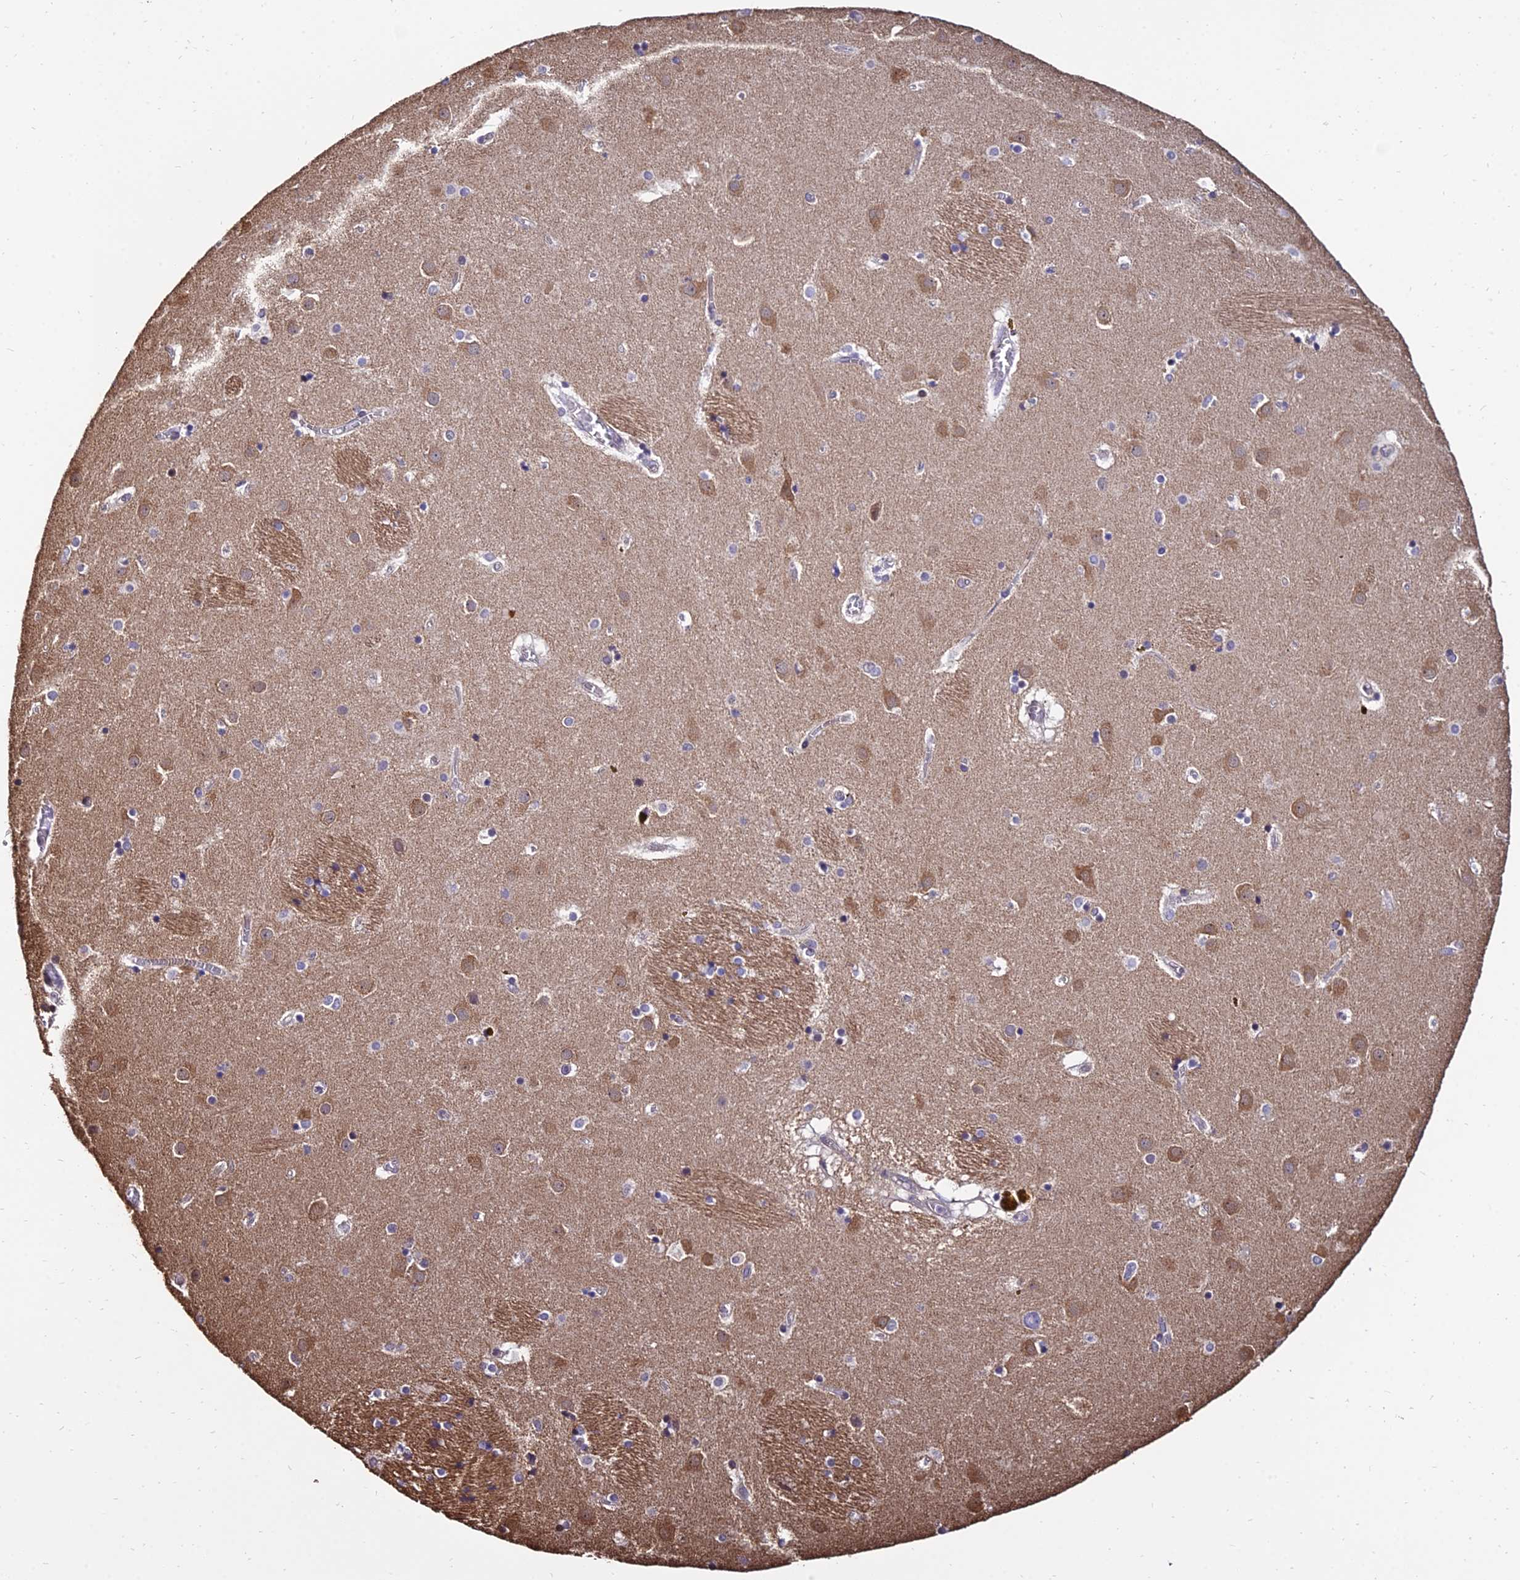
{"staining": {"intensity": "negative", "quantity": "none", "location": "none"}, "tissue": "caudate", "cell_type": "Glial cells", "image_type": "normal", "snomed": [{"axis": "morphology", "description": "Normal tissue, NOS"}, {"axis": "topography", "description": "Lateral ventricle wall"}], "caption": "Micrograph shows no significant protein expression in glial cells of unremarkable caudate.", "gene": "CALM1", "patient": {"sex": "male", "age": 70}}